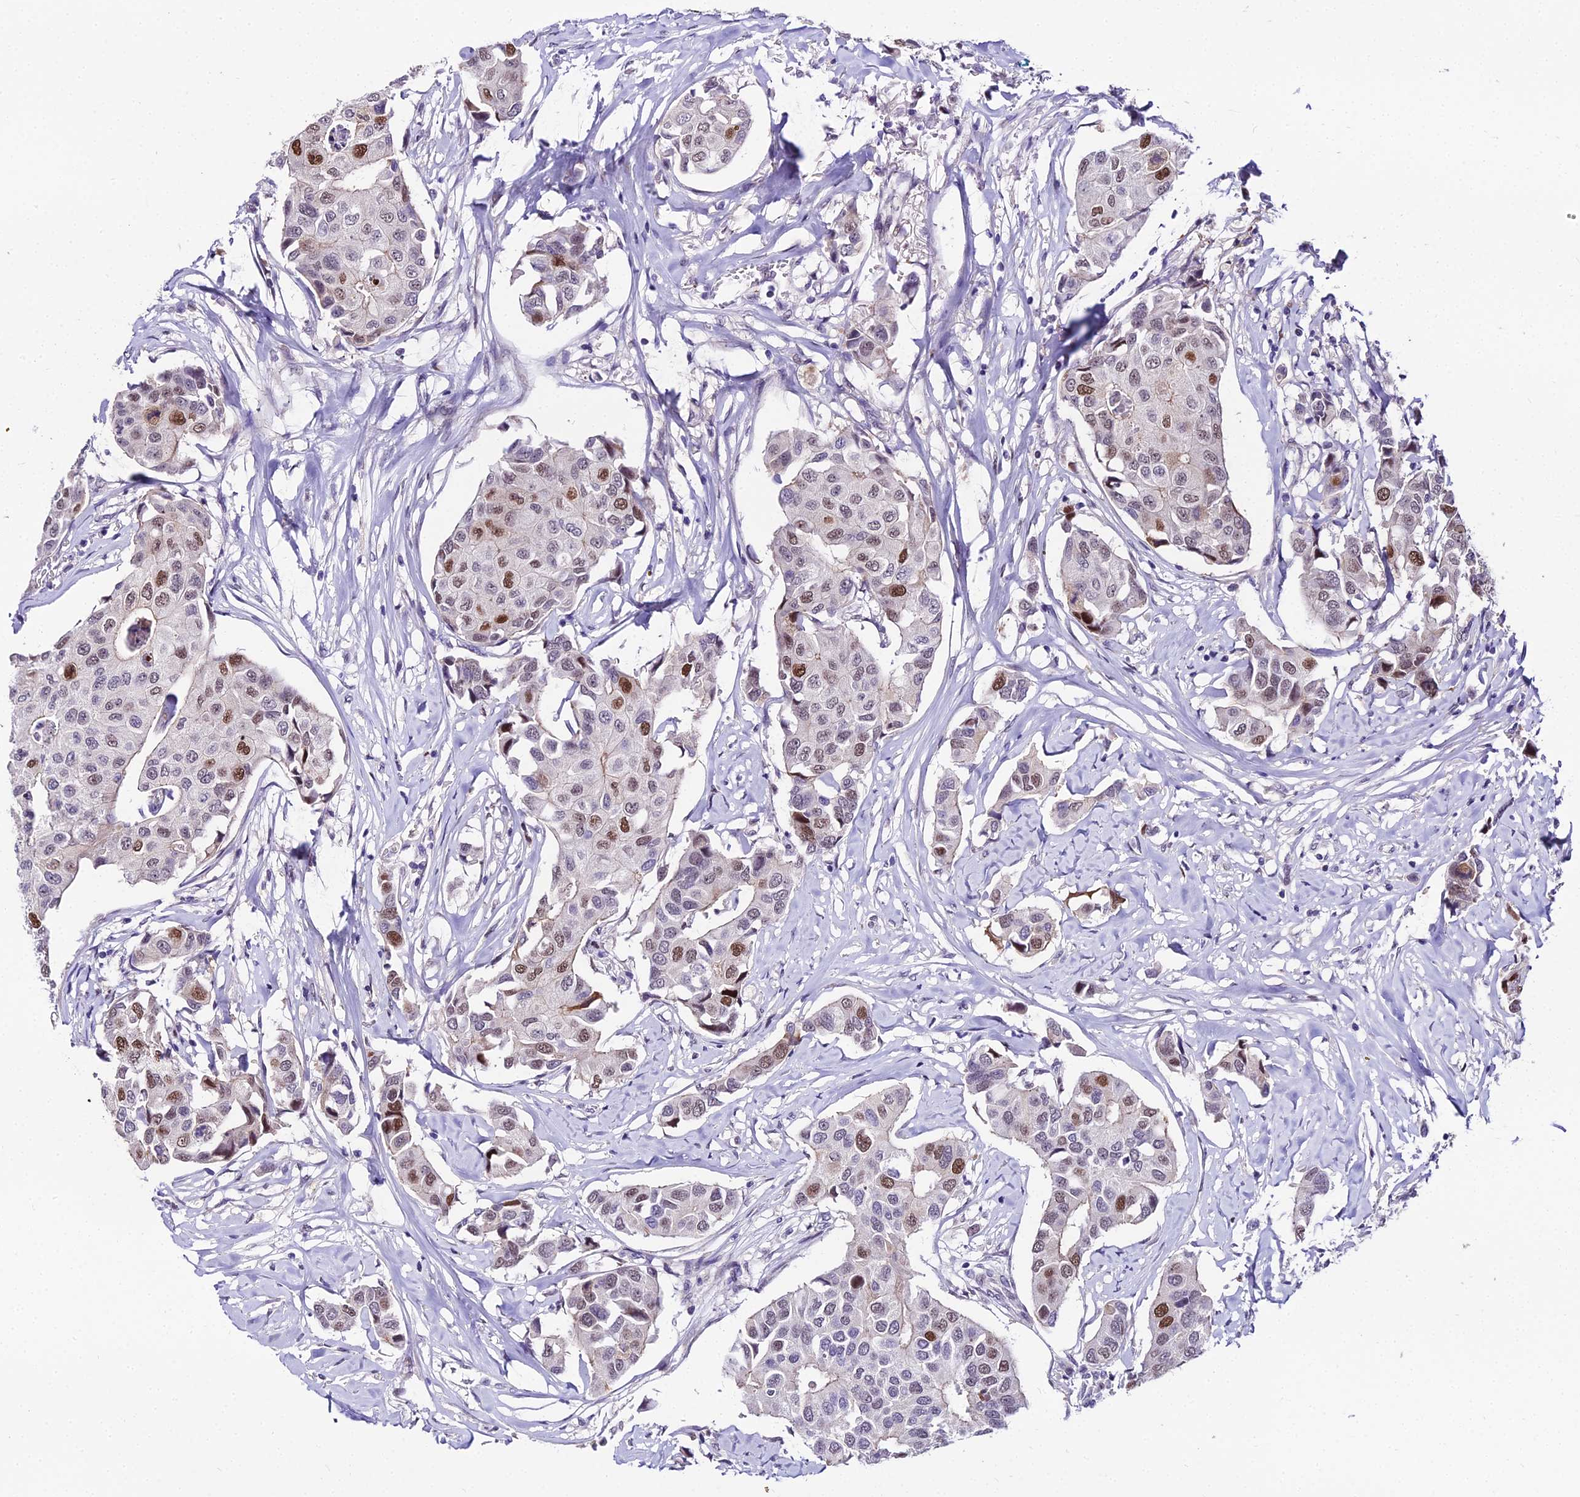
{"staining": {"intensity": "moderate", "quantity": "25%-75%", "location": "nuclear"}, "tissue": "breast cancer", "cell_type": "Tumor cells", "image_type": "cancer", "snomed": [{"axis": "morphology", "description": "Duct carcinoma"}, {"axis": "topography", "description": "Breast"}], "caption": "Breast cancer (infiltrating ductal carcinoma) stained for a protein (brown) shows moderate nuclear positive staining in about 25%-75% of tumor cells.", "gene": "TRIML2", "patient": {"sex": "female", "age": 80}}